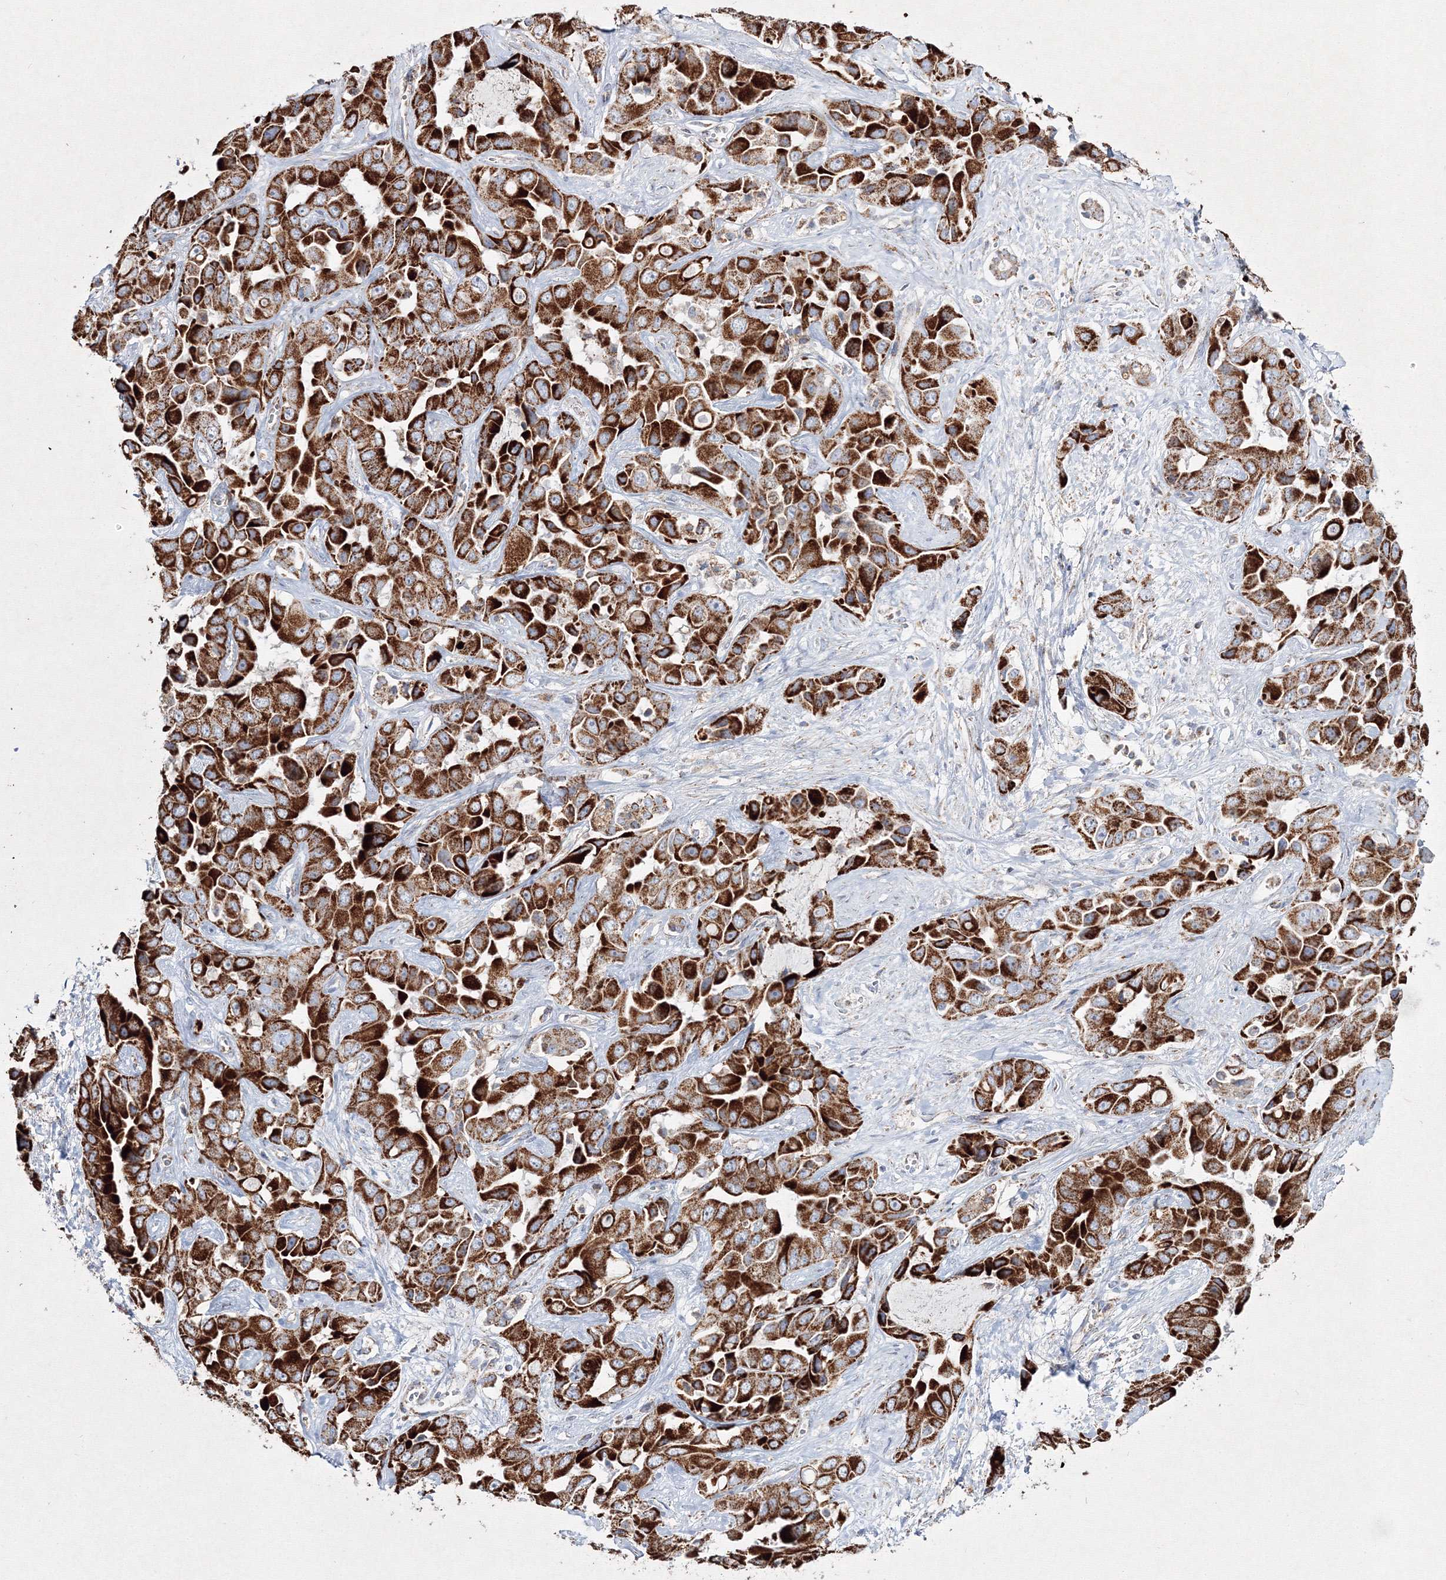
{"staining": {"intensity": "strong", "quantity": ">75%", "location": "cytoplasmic/membranous"}, "tissue": "liver cancer", "cell_type": "Tumor cells", "image_type": "cancer", "snomed": [{"axis": "morphology", "description": "Cholangiocarcinoma"}, {"axis": "topography", "description": "Liver"}], "caption": "Immunohistochemical staining of human cholangiocarcinoma (liver) reveals high levels of strong cytoplasmic/membranous staining in about >75% of tumor cells. (DAB IHC with brightfield microscopy, high magnification).", "gene": "IGSF9", "patient": {"sex": "female", "age": 52}}